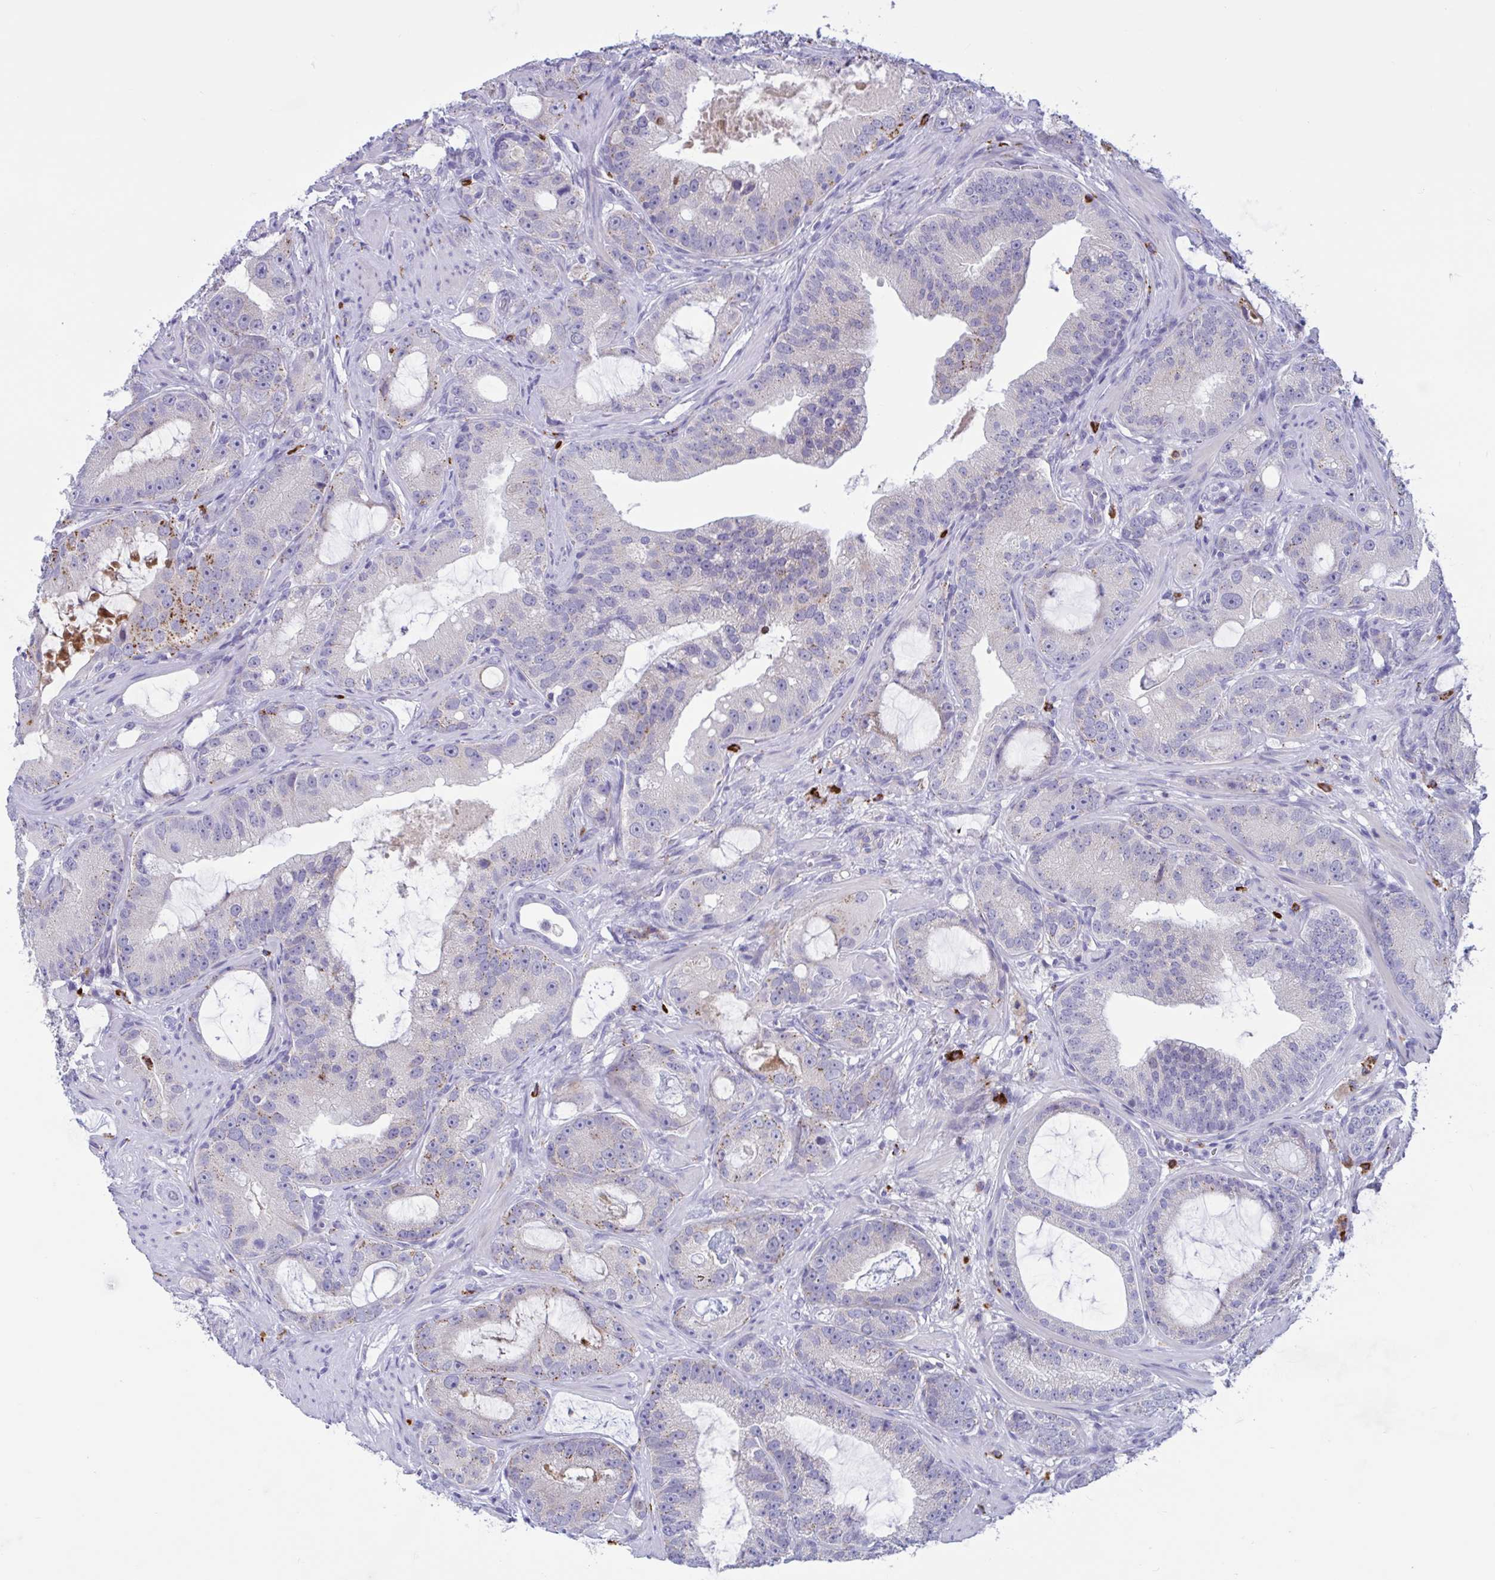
{"staining": {"intensity": "moderate", "quantity": "<25%", "location": "cytoplasmic/membranous"}, "tissue": "prostate cancer", "cell_type": "Tumor cells", "image_type": "cancer", "snomed": [{"axis": "morphology", "description": "Adenocarcinoma, High grade"}, {"axis": "topography", "description": "Prostate"}], "caption": "Human prostate cancer stained with a protein marker shows moderate staining in tumor cells.", "gene": "FAM219B", "patient": {"sex": "male", "age": 65}}